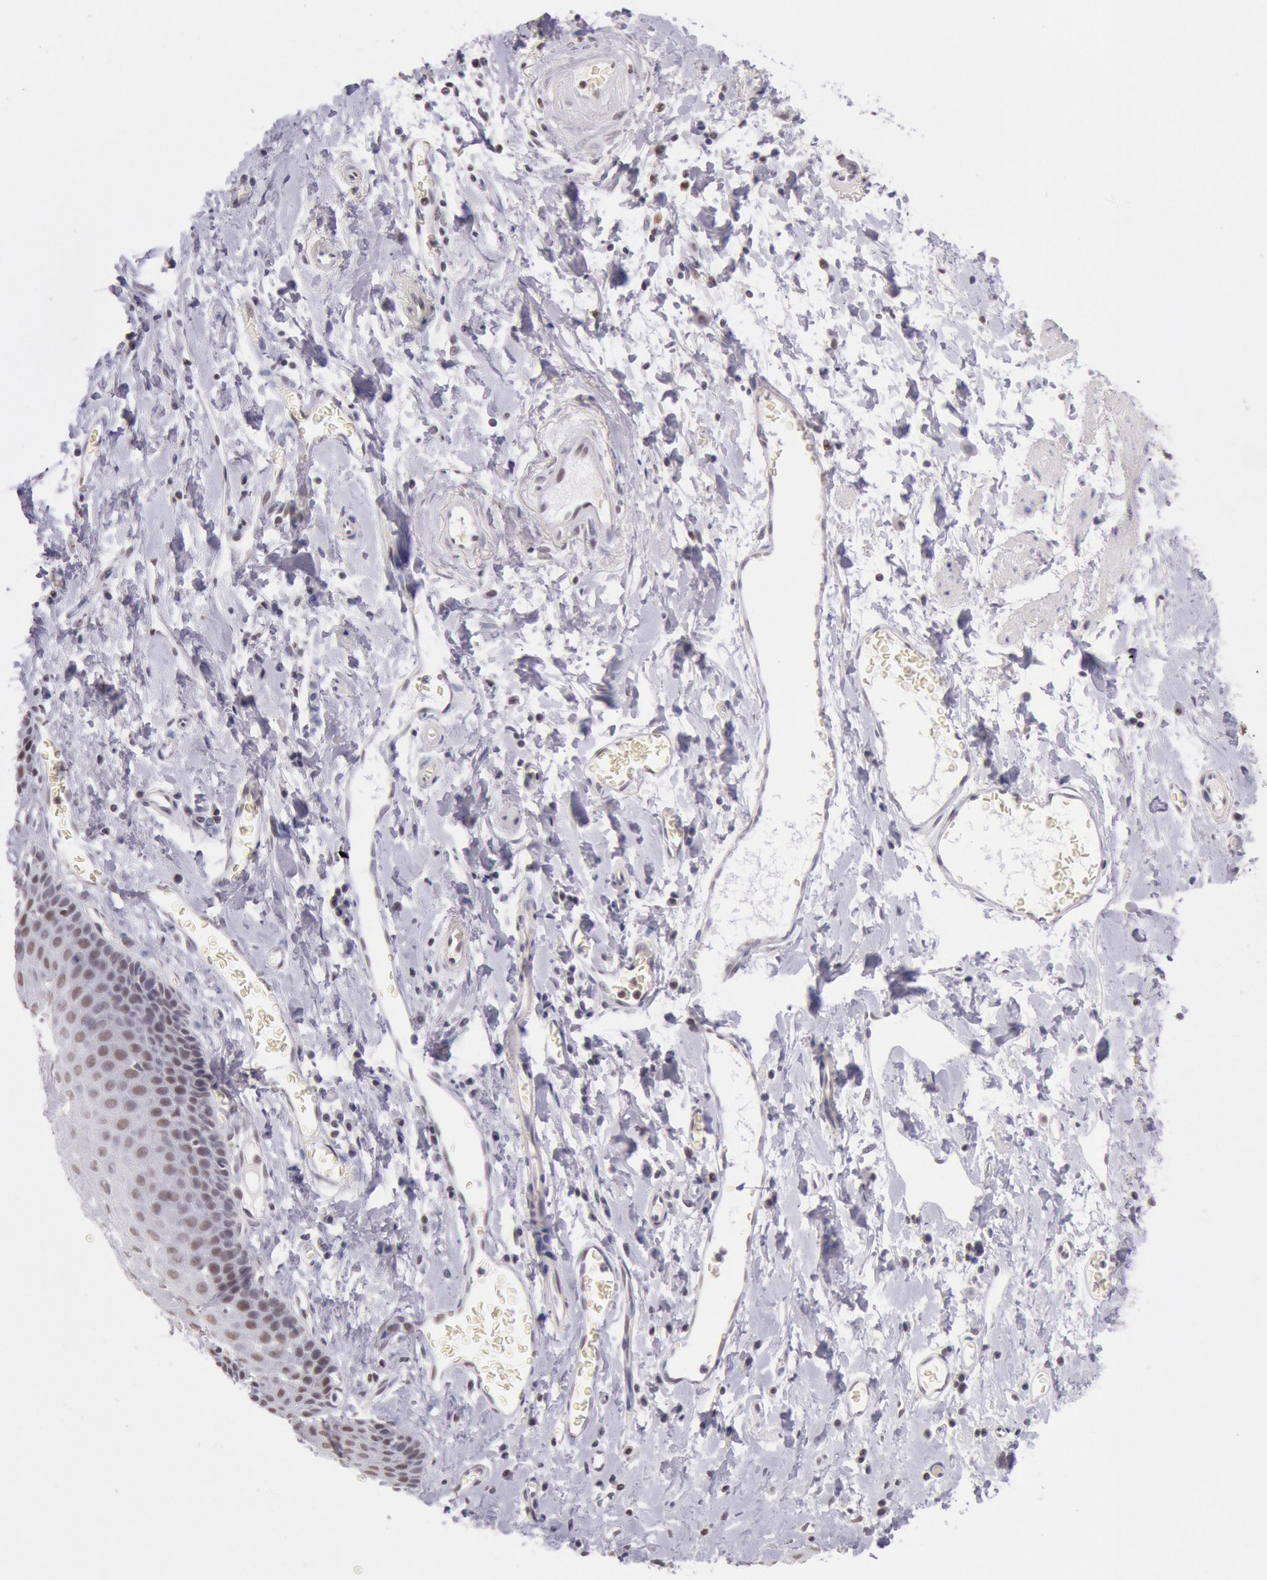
{"staining": {"intensity": "weak", "quantity": "<25%", "location": "nuclear"}, "tissue": "esophagus", "cell_type": "Squamous epithelial cells", "image_type": "normal", "snomed": [{"axis": "morphology", "description": "Normal tissue, NOS"}, {"axis": "topography", "description": "Esophagus"}], "caption": "This is an immunohistochemistry image of unremarkable human esophagus. There is no staining in squamous epithelial cells.", "gene": "TASL", "patient": {"sex": "male", "age": 70}}